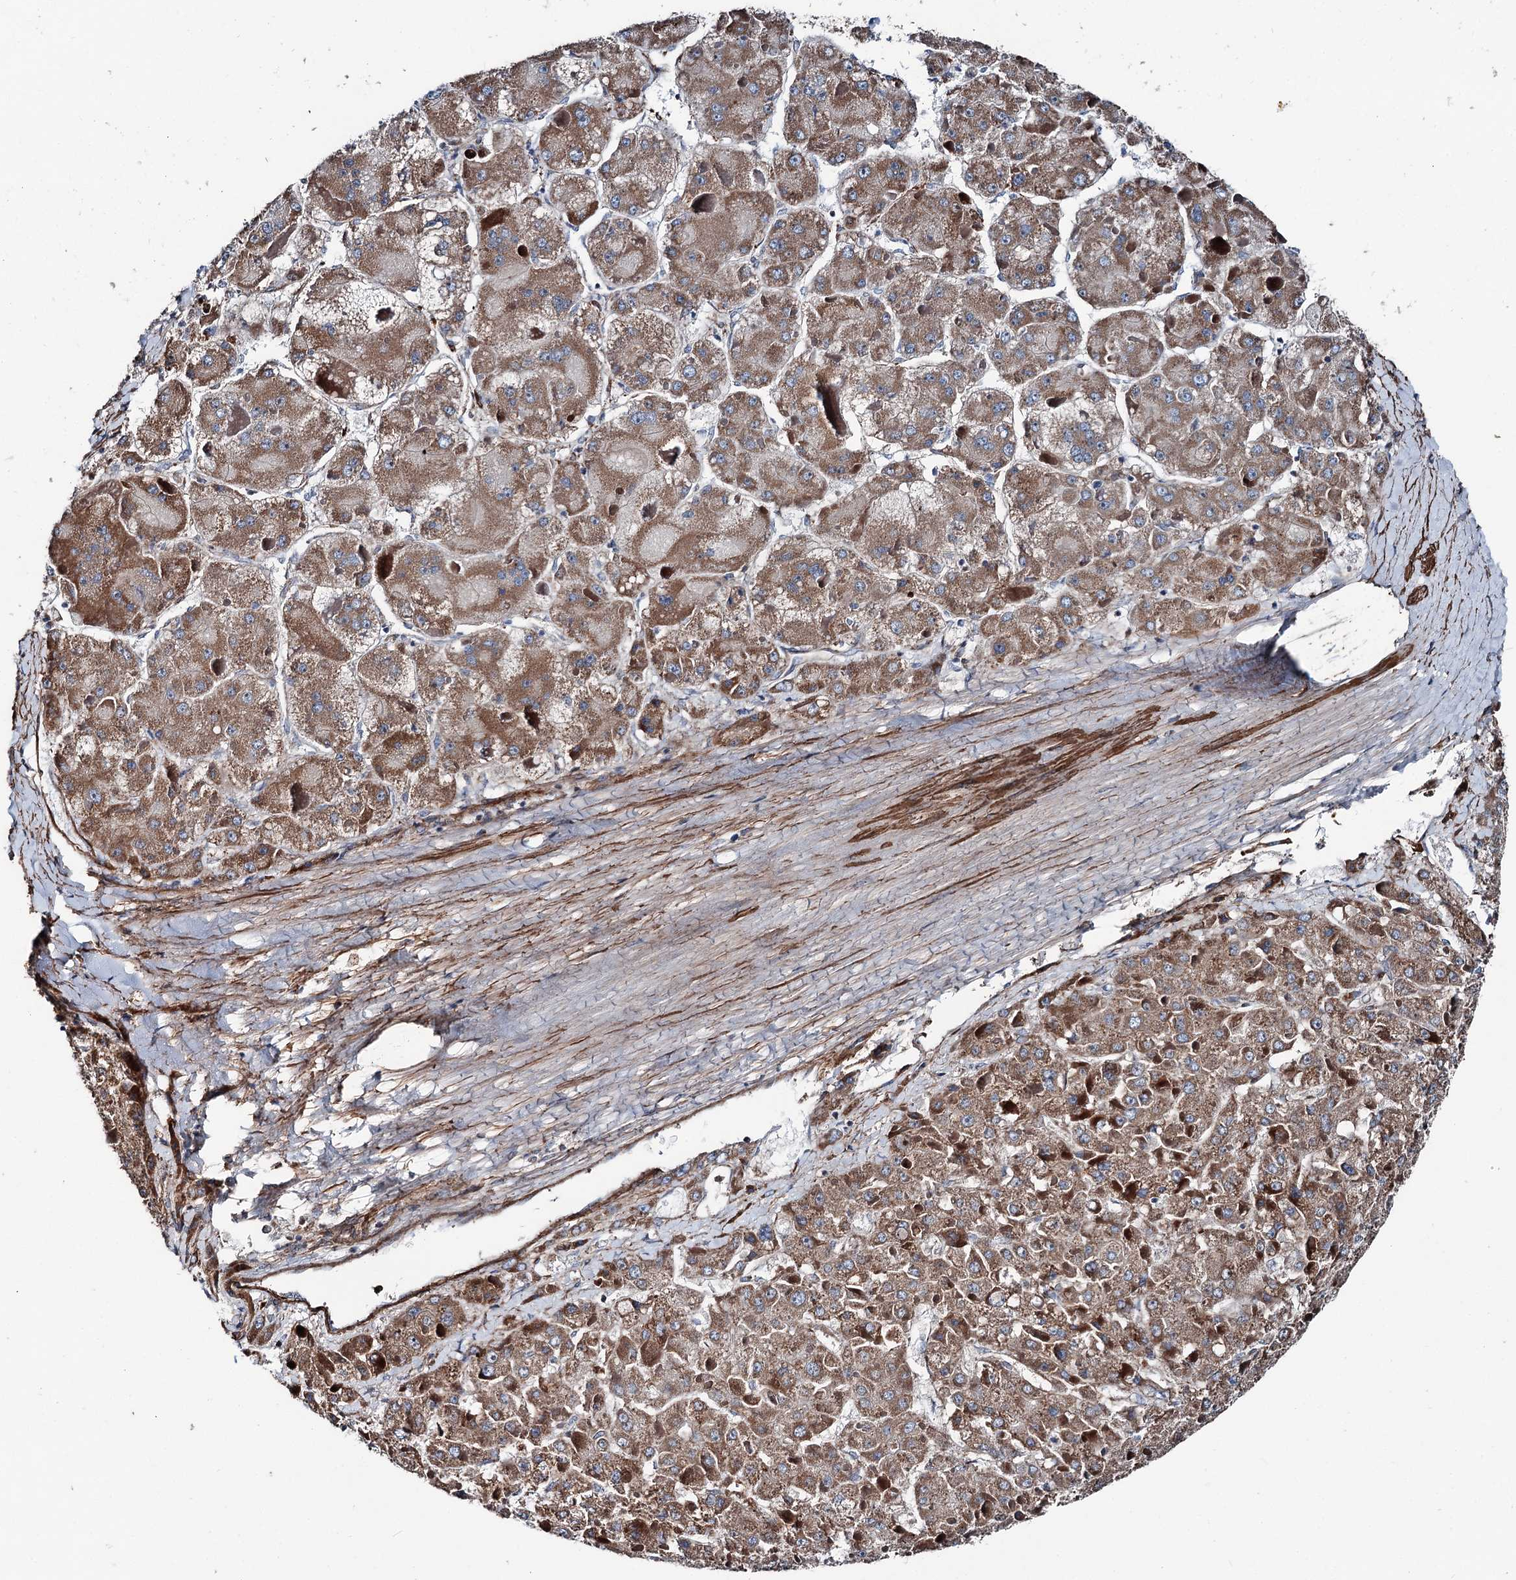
{"staining": {"intensity": "moderate", "quantity": ">75%", "location": "cytoplasmic/membranous"}, "tissue": "liver cancer", "cell_type": "Tumor cells", "image_type": "cancer", "snomed": [{"axis": "morphology", "description": "Carcinoma, Hepatocellular, NOS"}, {"axis": "topography", "description": "Liver"}], "caption": "Protein expression analysis of human liver cancer reveals moderate cytoplasmic/membranous staining in approximately >75% of tumor cells. (DAB IHC with brightfield microscopy, high magnification).", "gene": "DDIAS", "patient": {"sex": "female", "age": 73}}